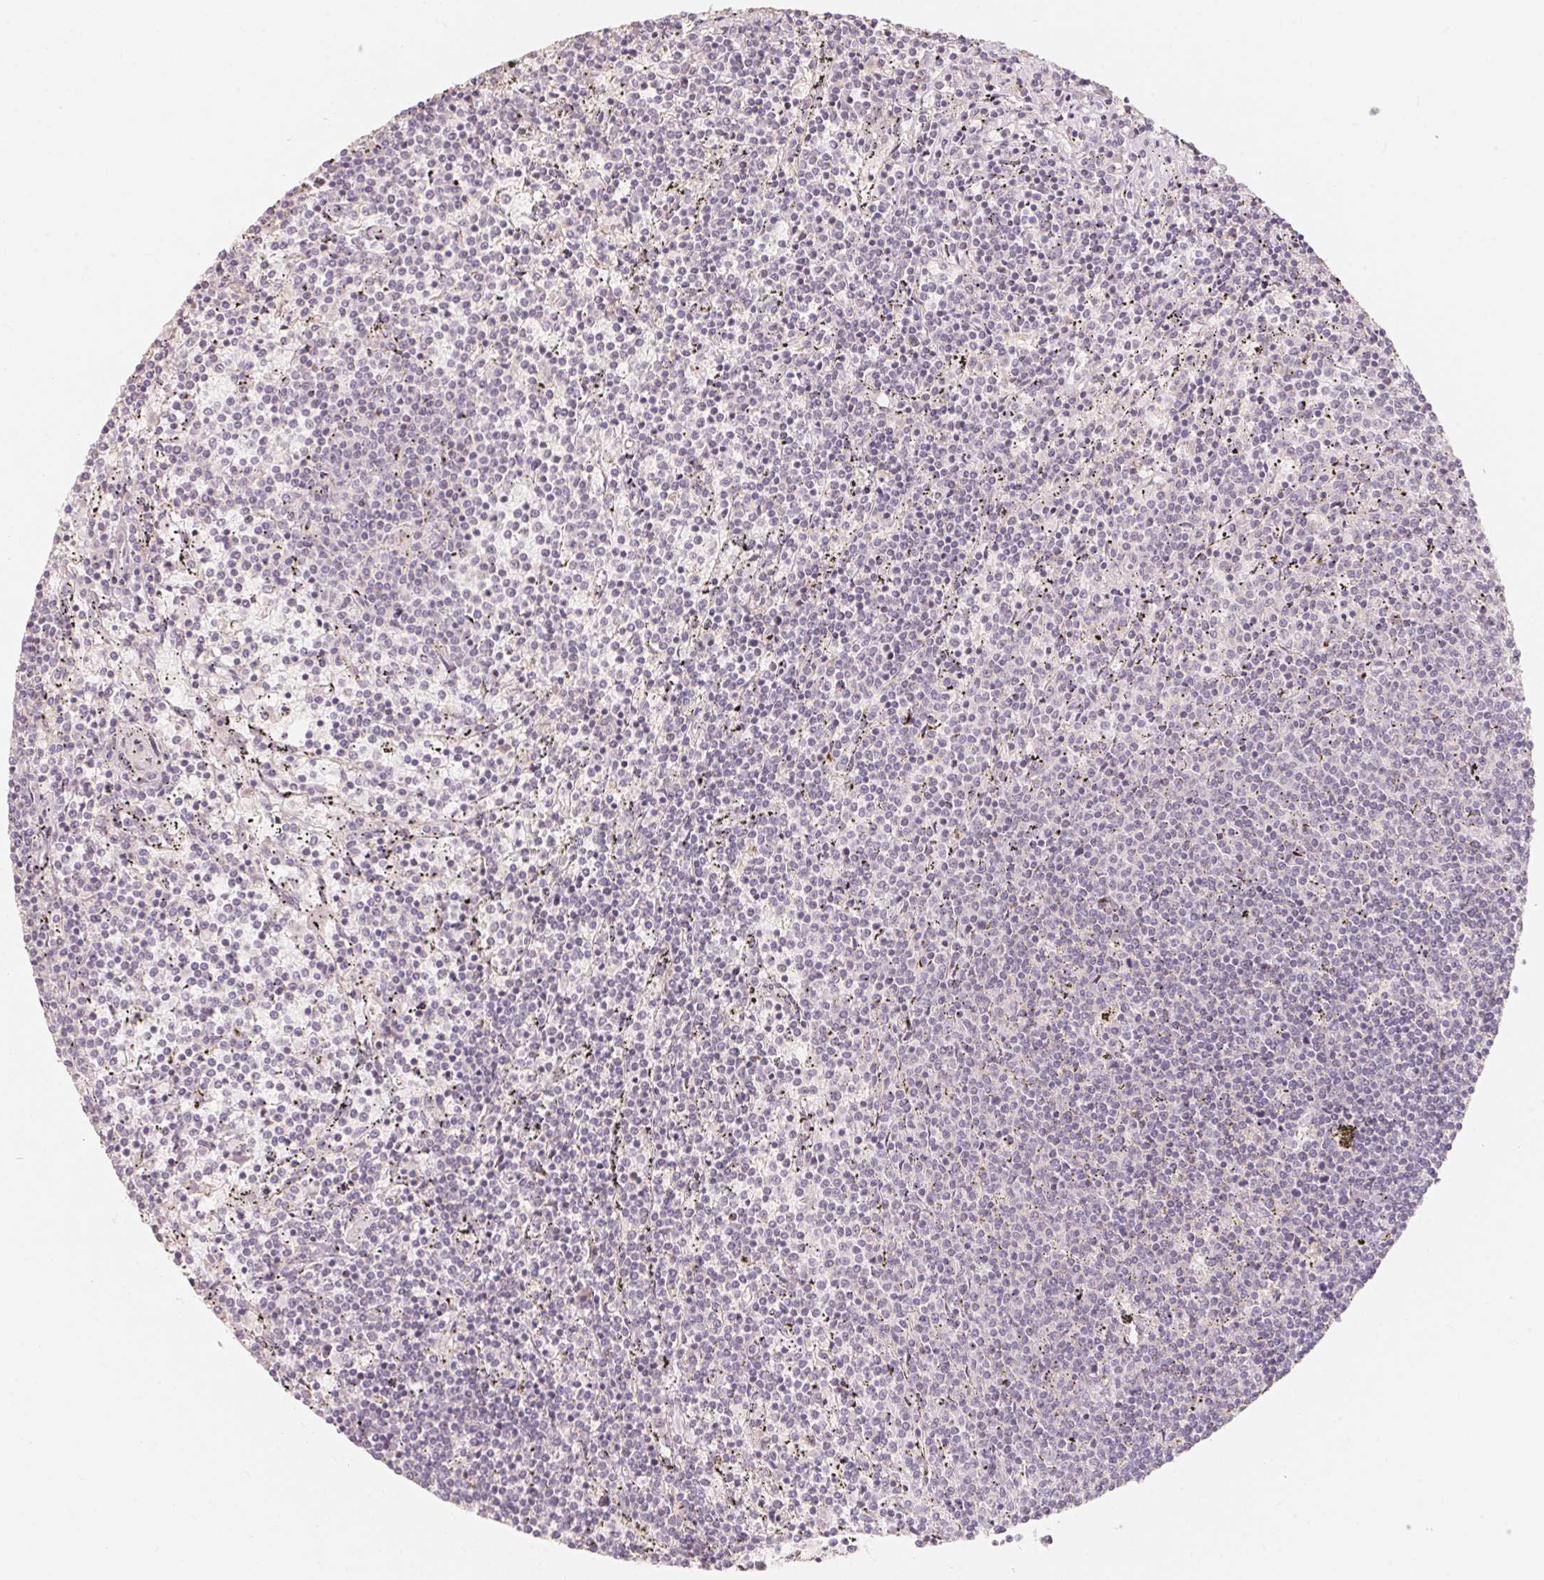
{"staining": {"intensity": "negative", "quantity": "none", "location": "none"}, "tissue": "lymphoma", "cell_type": "Tumor cells", "image_type": "cancer", "snomed": [{"axis": "morphology", "description": "Malignant lymphoma, non-Hodgkin's type, Low grade"}, {"axis": "topography", "description": "Spleen"}], "caption": "Photomicrograph shows no protein staining in tumor cells of lymphoma tissue.", "gene": "TP53AIP1", "patient": {"sex": "female", "age": 50}}